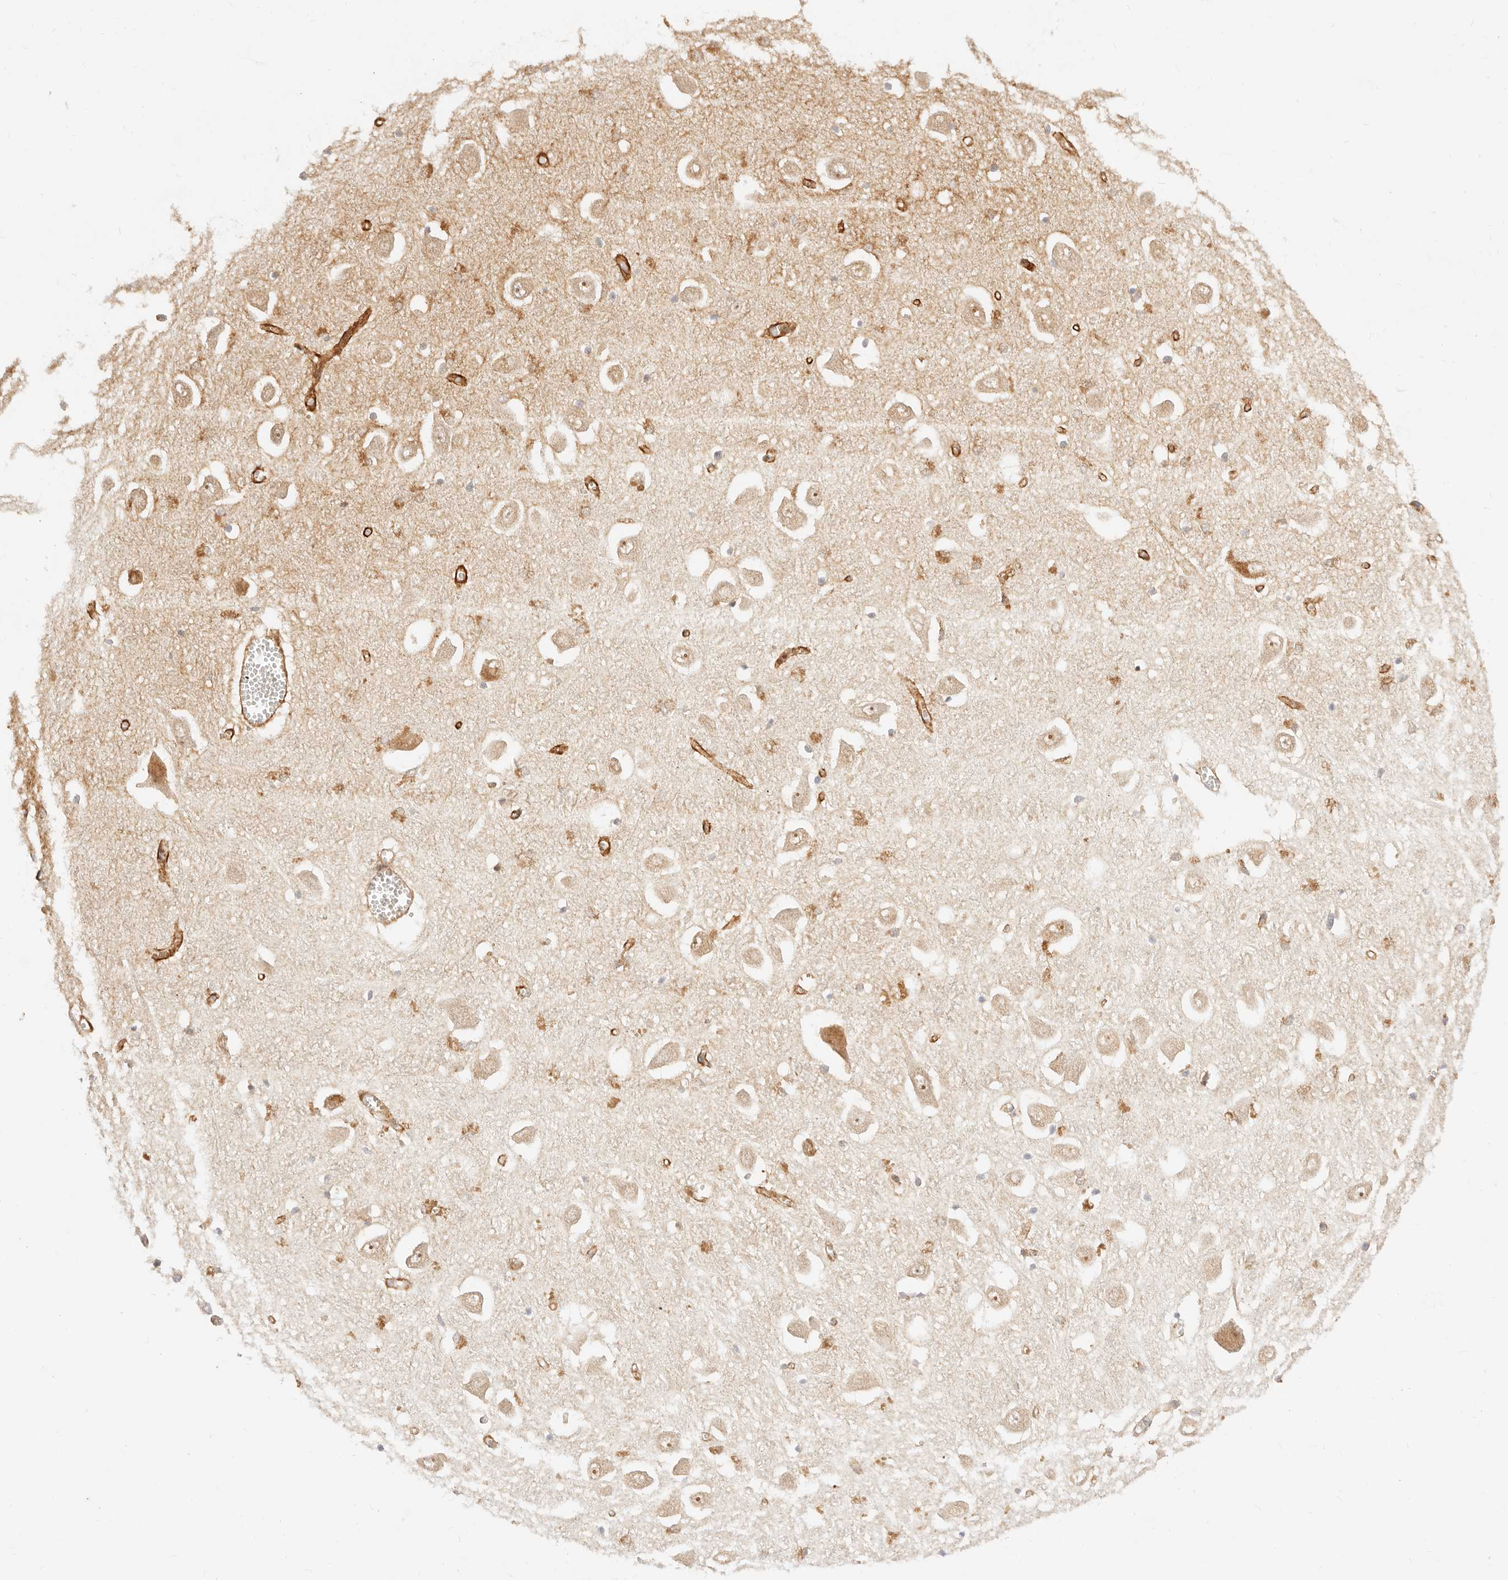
{"staining": {"intensity": "moderate", "quantity": "<25%", "location": "cytoplasmic/membranous"}, "tissue": "hippocampus", "cell_type": "Glial cells", "image_type": "normal", "snomed": [{"axis": "morphology", "description": "Normal tissue, NOS"}, {"axis": "topography", "description": "Hippocampus"}], "caption": "Normal hippocampus displays moderate cytoplasmic/membranous expression in about <25% of glial cells Ihc stains the protein in brown and the nuclei are stained blue..", "gene": "ACOX1", "patient": {"sex": "male", "age": 70}}